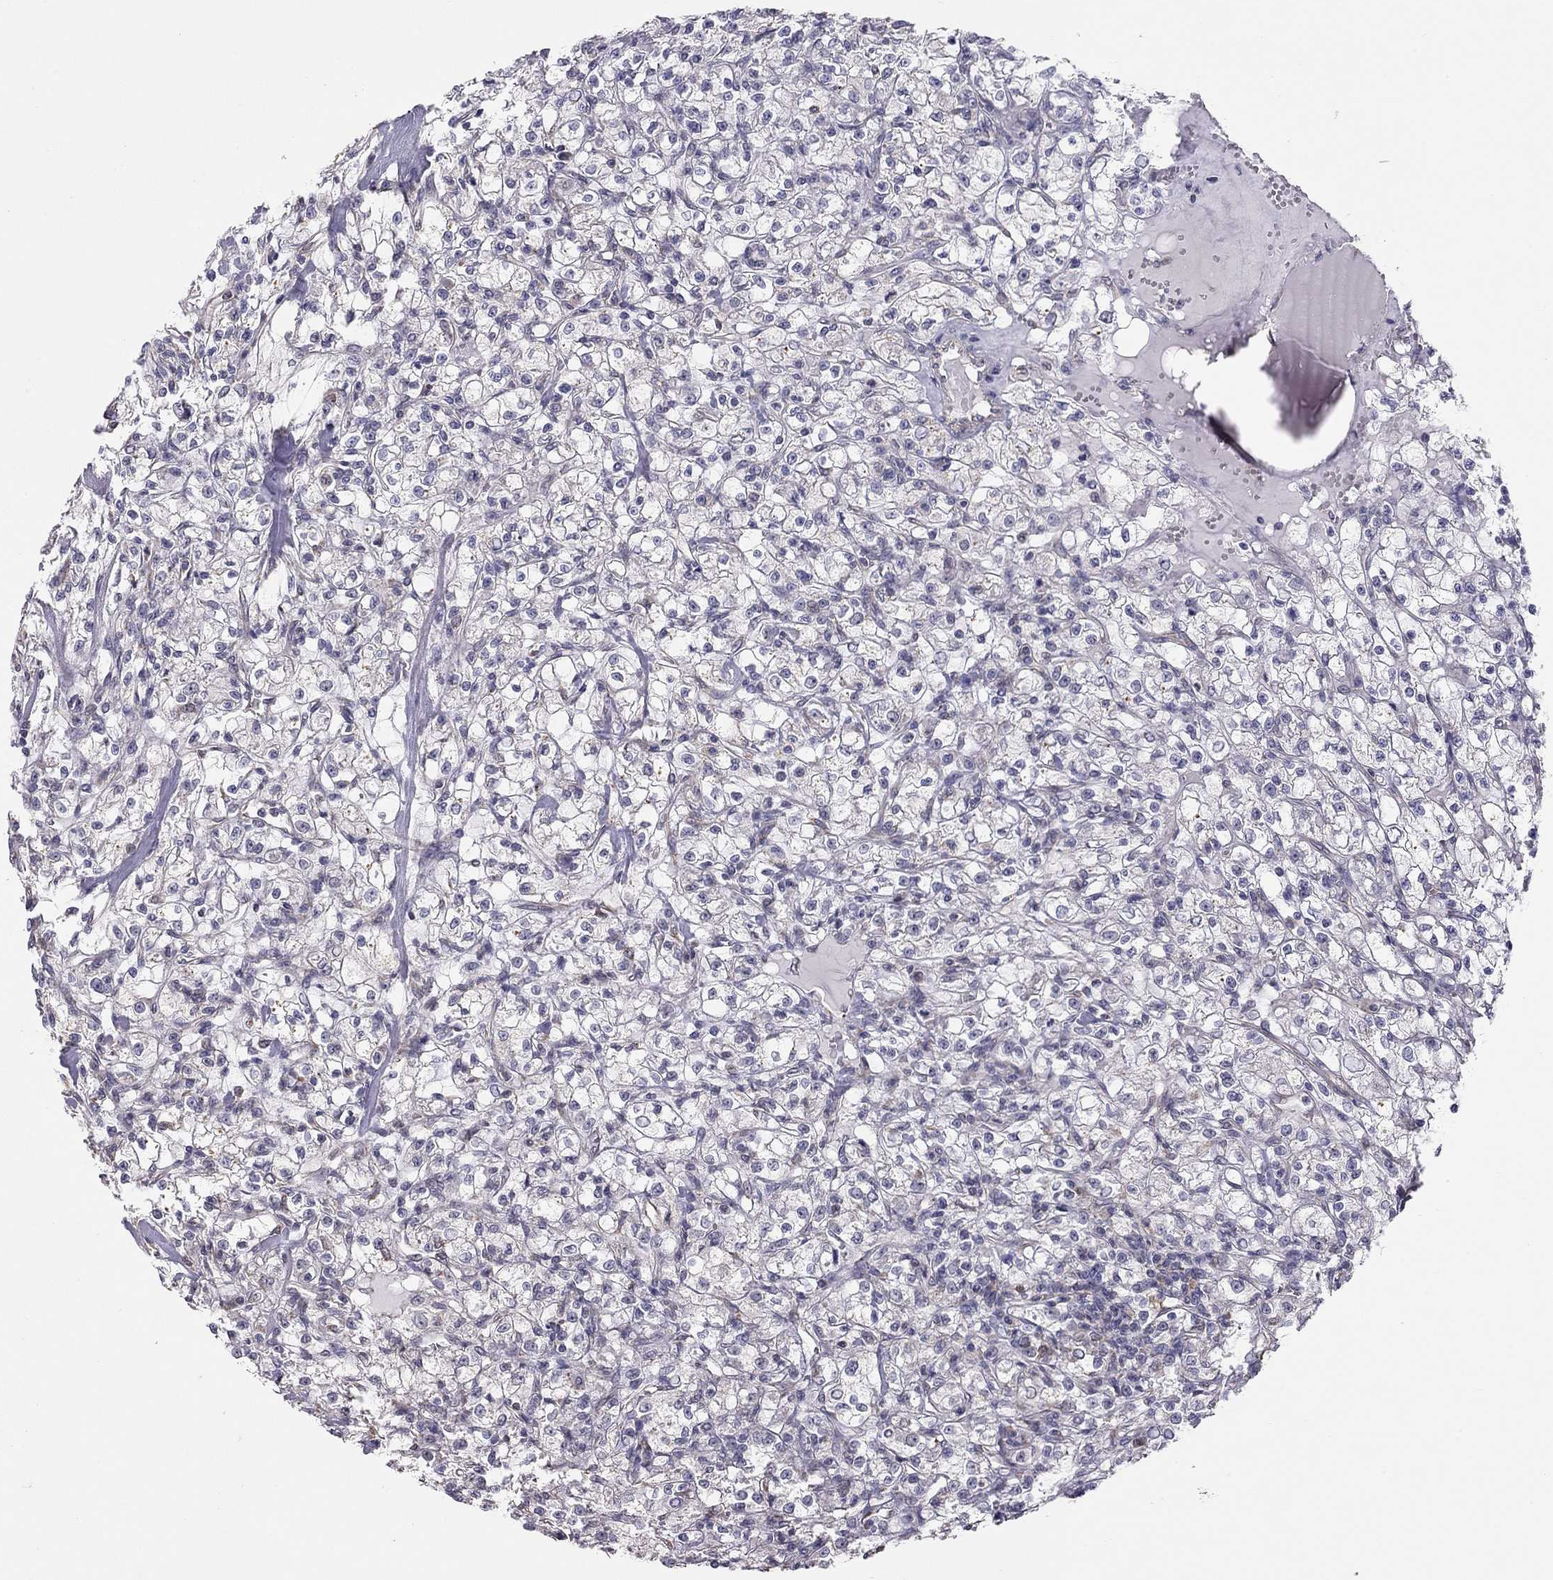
{"staining": {"intensity": "negative", "quantity": "none", "location": "none"}, "tissue": "renal cancer", "cell_type": "Tumor cells", "image_type": "cancer", "snomed": [{"axis": "morphology", "description": "Adenocarcinoma, NOS"}, {"axis": "topography", "description": "Kidney"}], "caption": "This is an immunohistochemistry micrograph of human renal adenocarcinoma. There is no expression in tumor cells.", "gene": "LRIT3", "patient": {"sex": "female", "age": 59}}